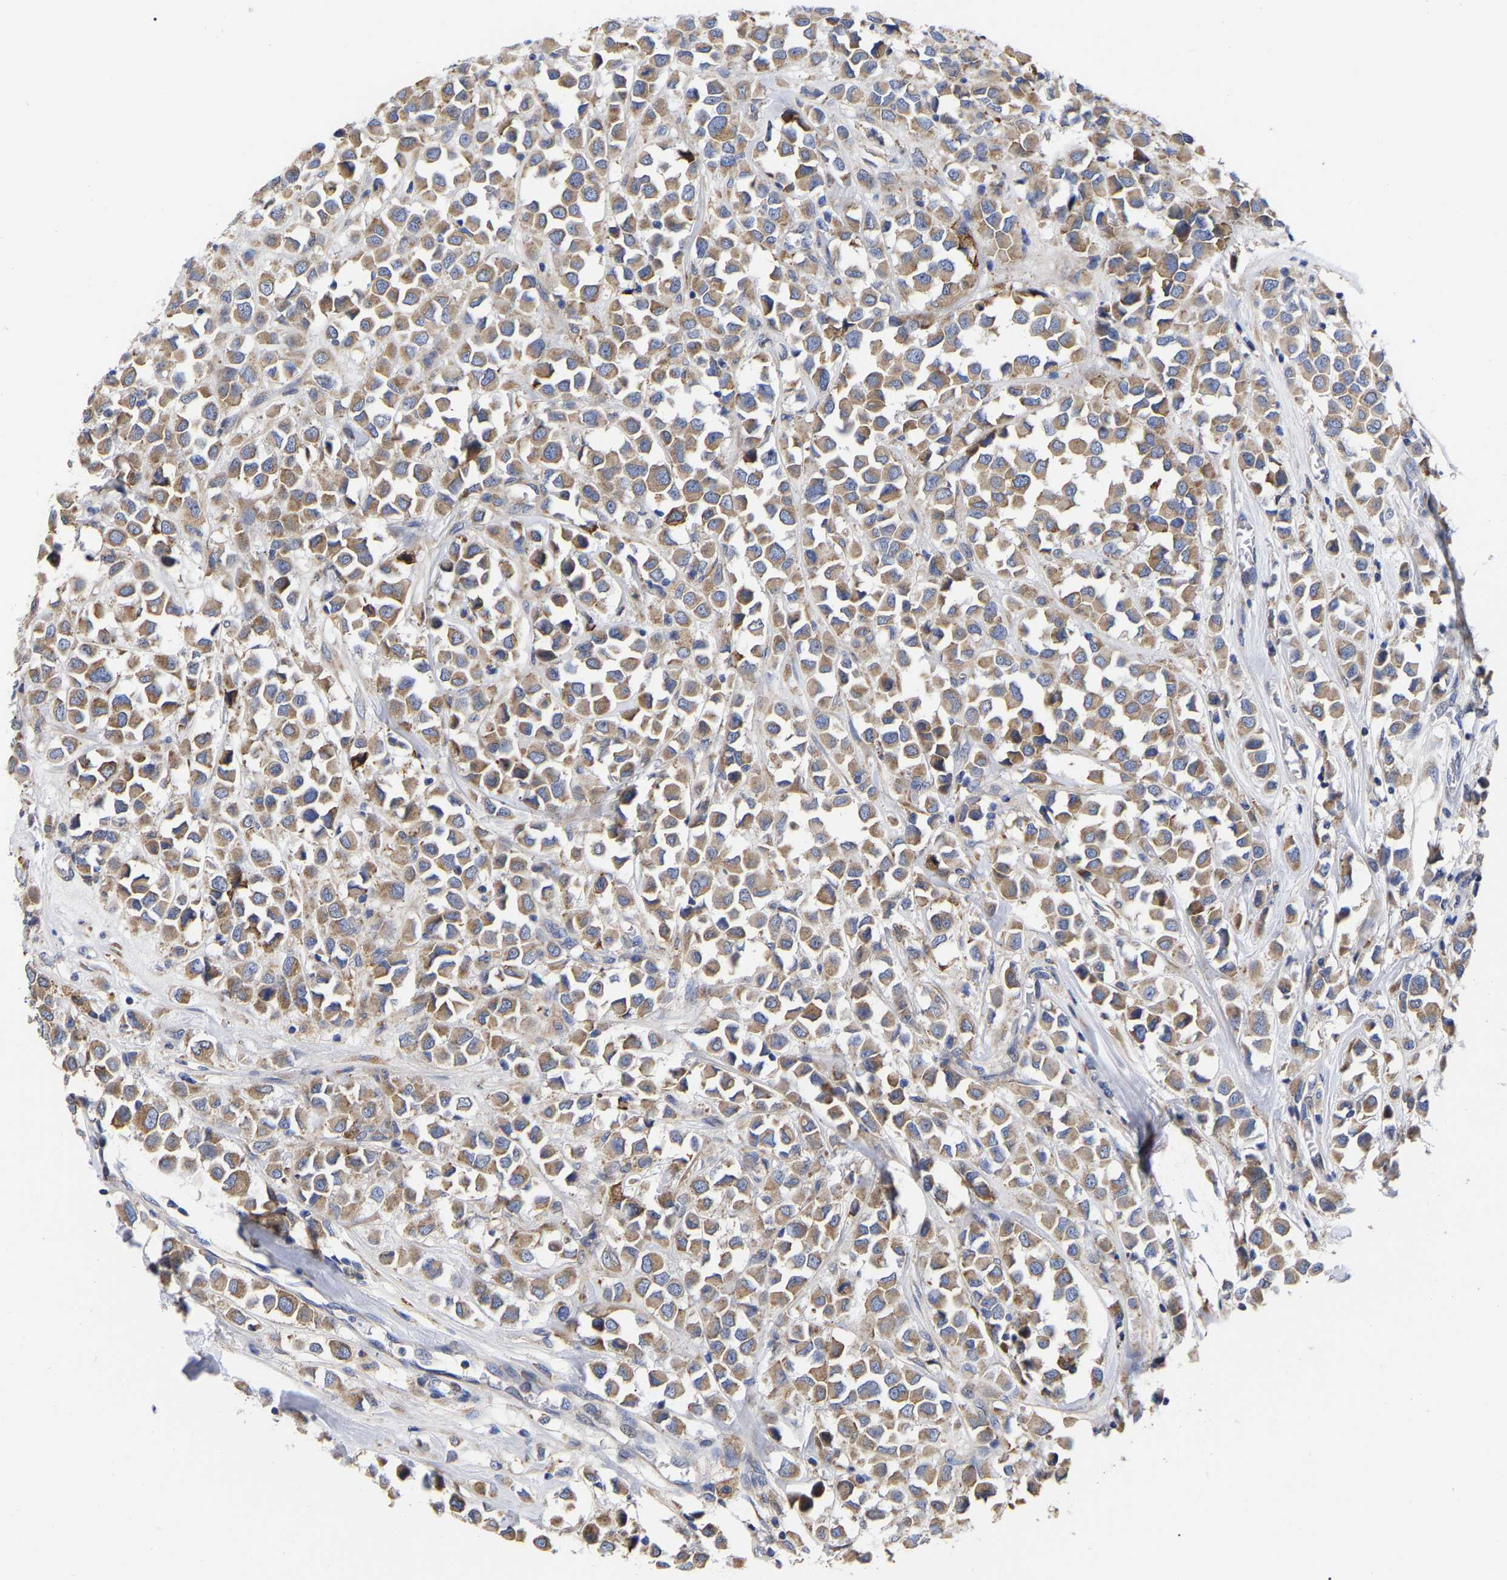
{"staining": {"intensity": "moderate", "quantity": ">75%", "location": "cytoplasmic/membranous"}, "tissue": "breast cancer", "cell_type": "Tumor cells", "image_type": "cancer", "snomed": [{"axis": "morphology", "description": "Duct carcinoma"}, {"axis": "topography", "description": "Breast"}], "caption": "Brown immunohistochemical staining in breast cancer (infiltrating ductal carcinoma) exhibits moderate cytoplasmic/membranous expression in about >75% of tumor cells. (DAB (3,3'-diaminobenzidine) = brown stain, brightfield microscopy at high magnification).", "gene": "CFAP298", "patient": {"sex": "female", "age": 61}}